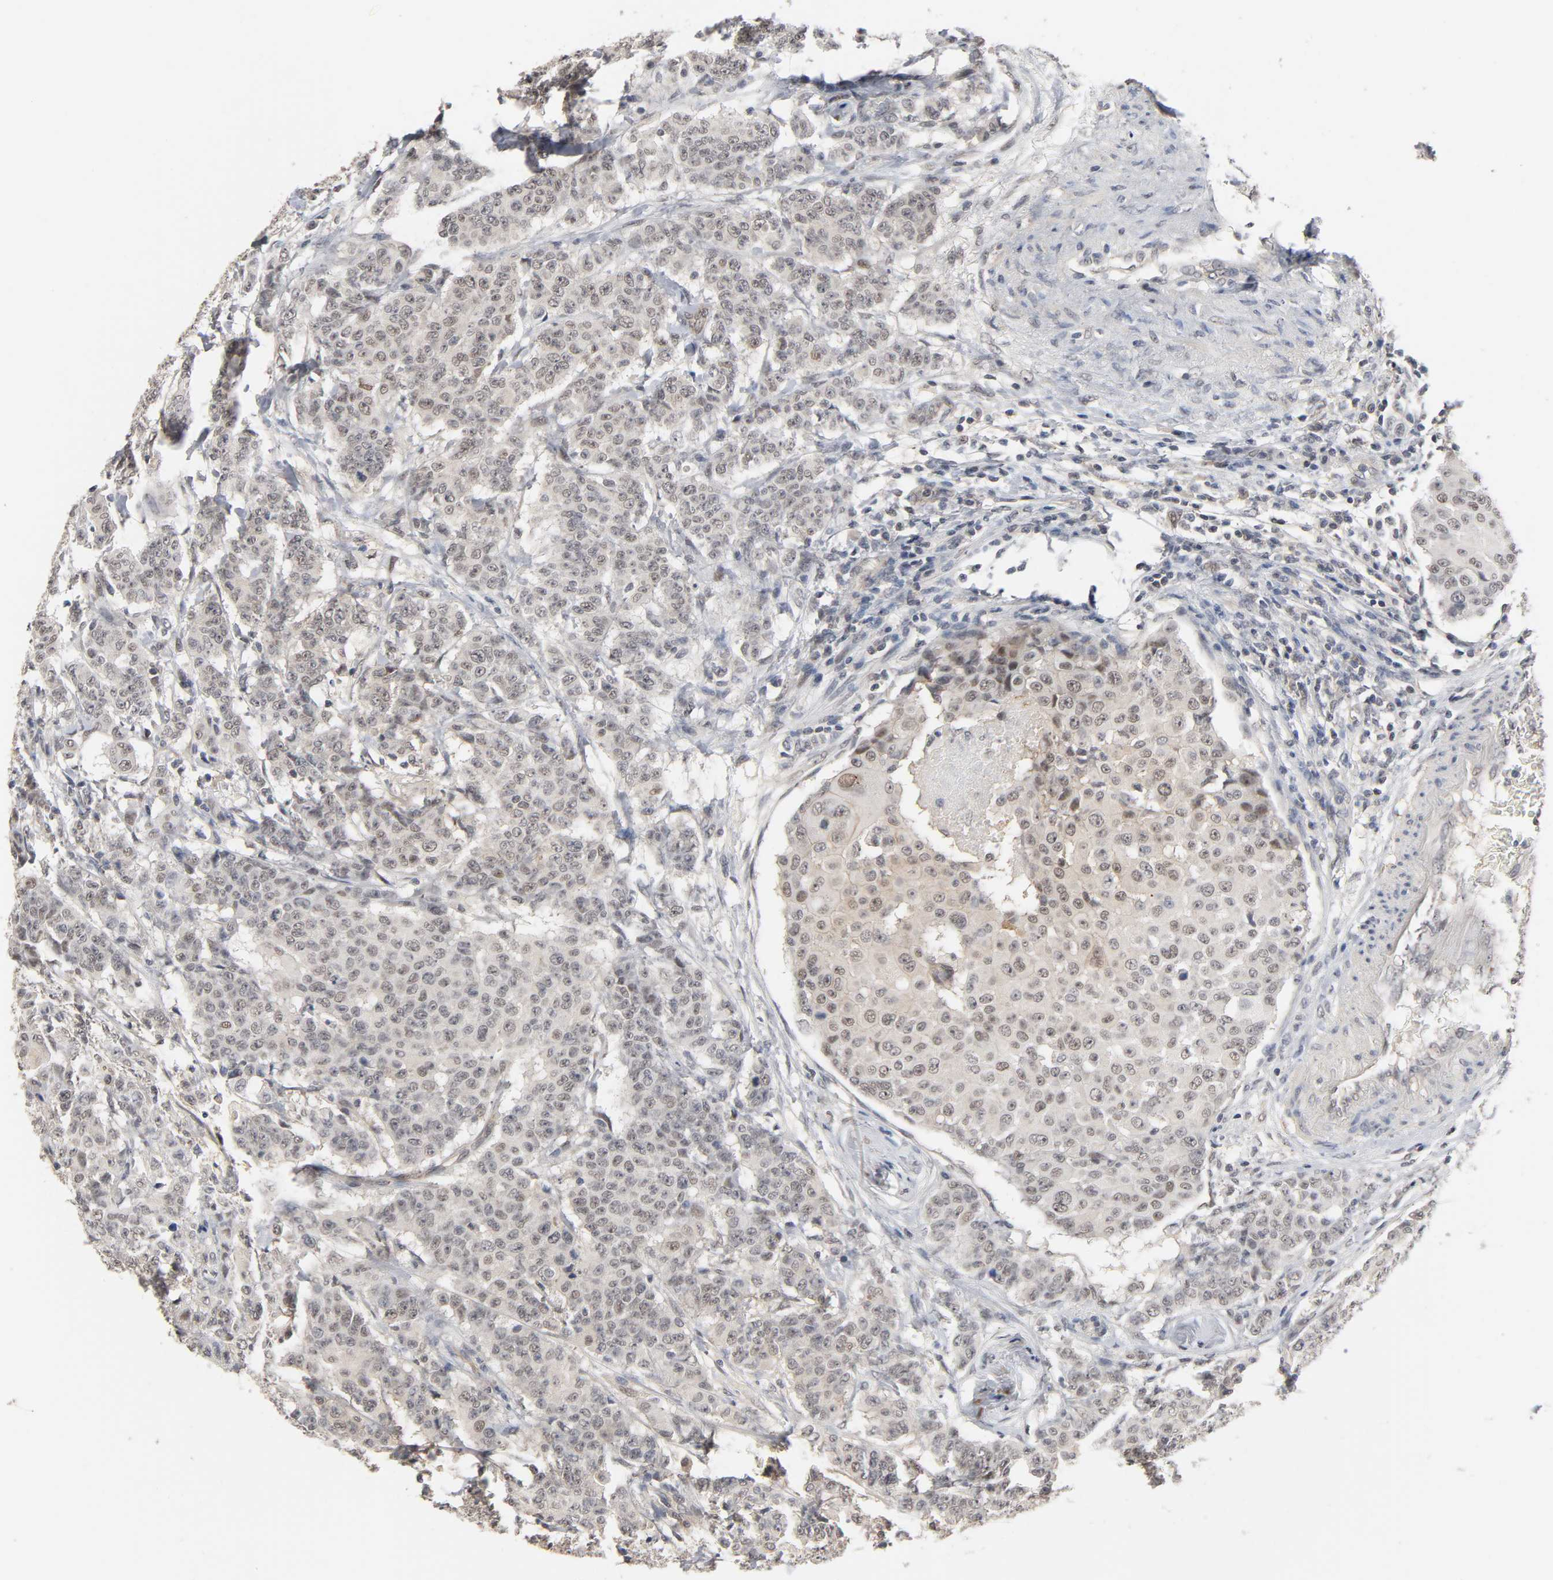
{"staining": {"intensity": "weak", "quantity": "25%-75%", "location": "cytoplasmic/membranous,nuclear"}, "tissue": "breast cancer", "cell_type": "Tumor cells", "image_type": "cancer", "snomed": [{"axis": "morphology", "description": "Duct carcinoma"}, {"axis": "topography", "description": "Breast"}], "caption": "Immunohistochemistry (IHC) image of neoplastic tissue: infiltrating ductal carcinoma (breast) stained using IHC displays low levels of weak protein expression localized specifically in the cytoplasmic/membranous and nuclear of tumor cells, appearing as a cytoplasmic/membranous and nuclear brown color.", "gene": "HTR1E", "patient": {"sex": "female", "age": 40}}